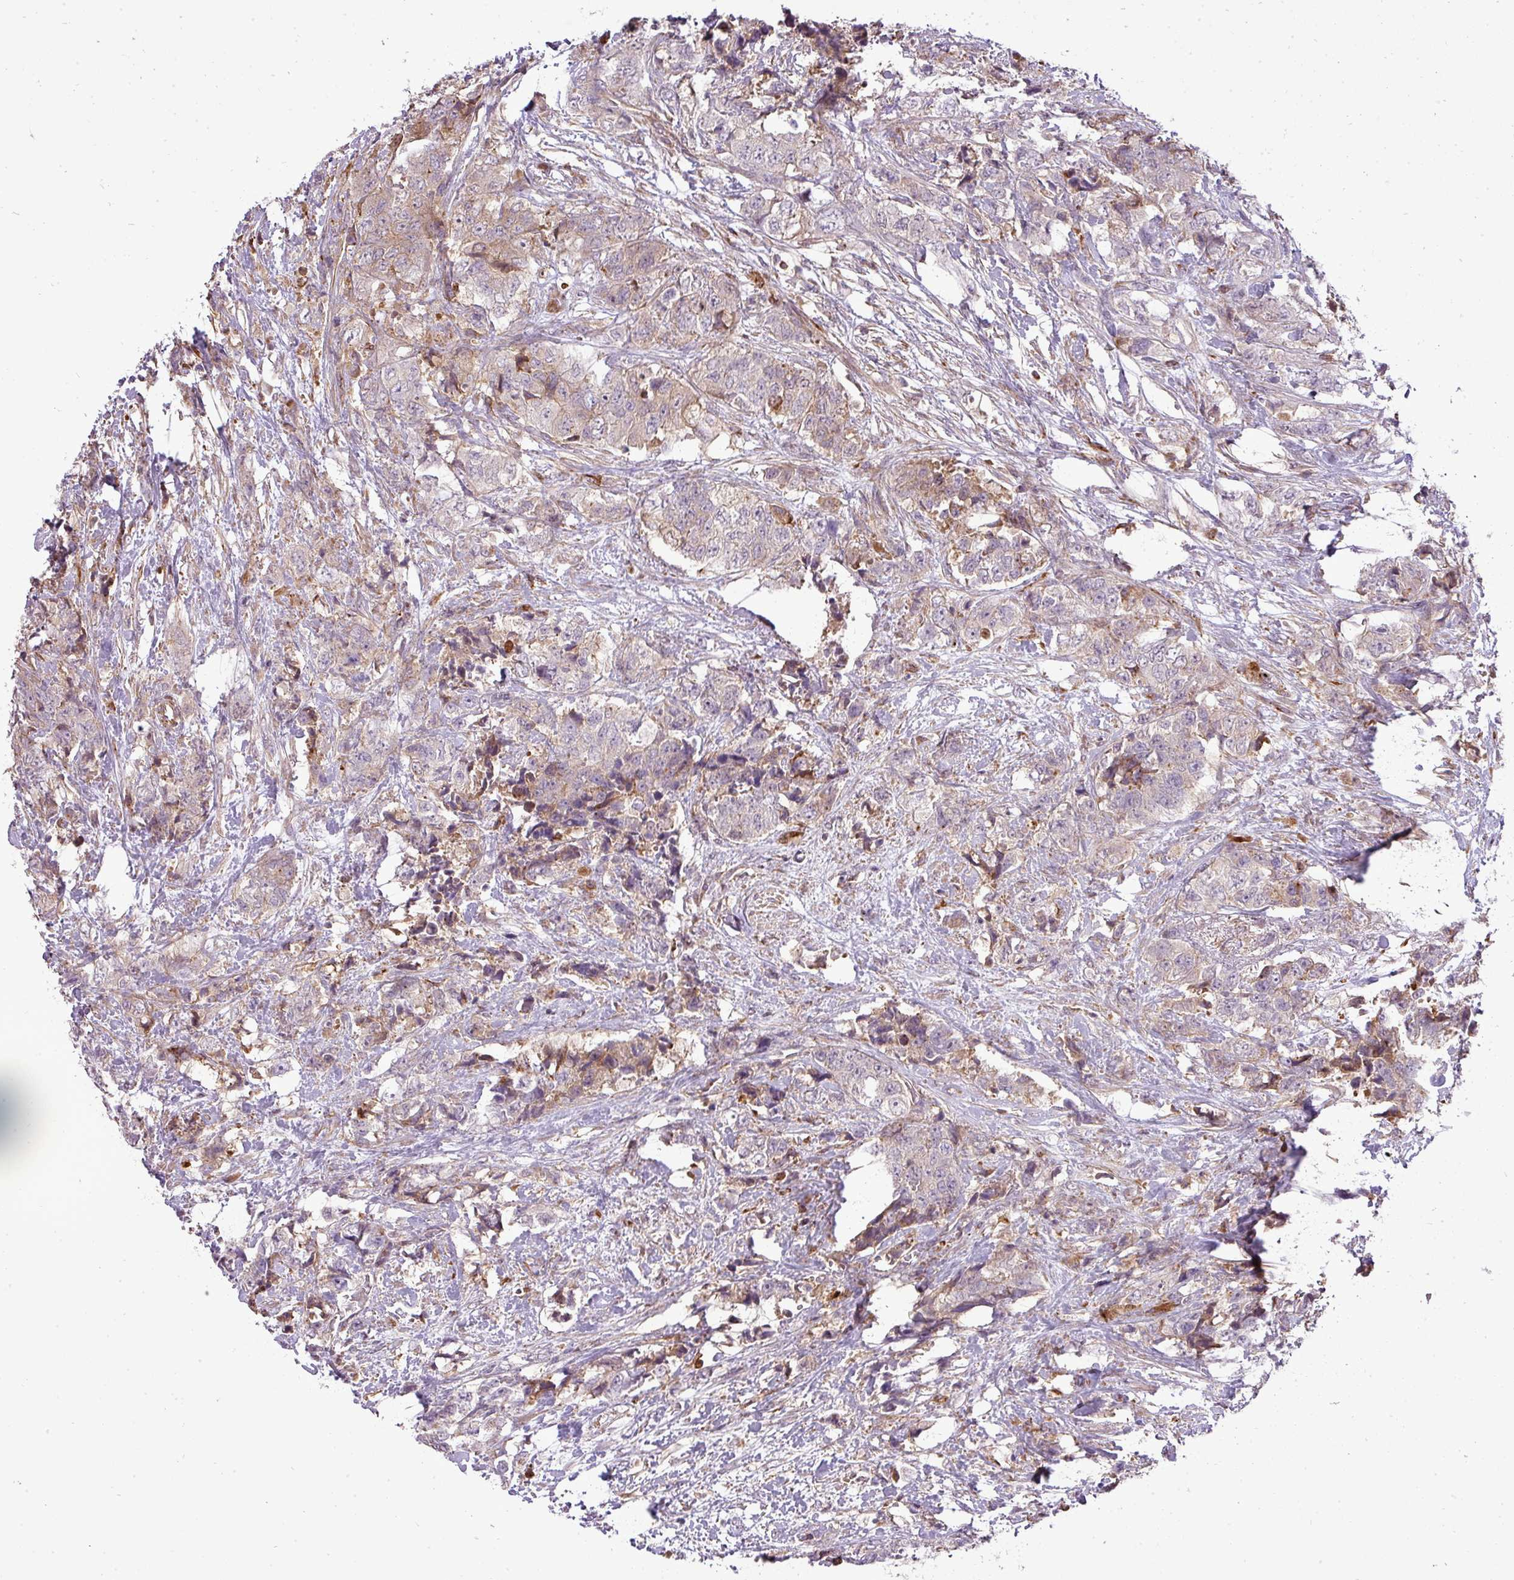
{"staining": {"intensity": "weak", "quantity": ">75%", "location": "nuclear"}, "tissue": "urothelial cancer", "cell_type": "Tumor cells", "image_type": "cancer", "snomed": [{"axis": "morphology", "description": "Urothelial carcinoma, High grade"}, {"axis": "topography", "description": "Urinary bladder"}], "caption": "High-grade urothelial carcinoma stained with a brown dye shows weak nuclear positive expression in about >75% of tumor cells.", "gene": "PDRG1", "patient": {"sex": "female", "age": 78}}